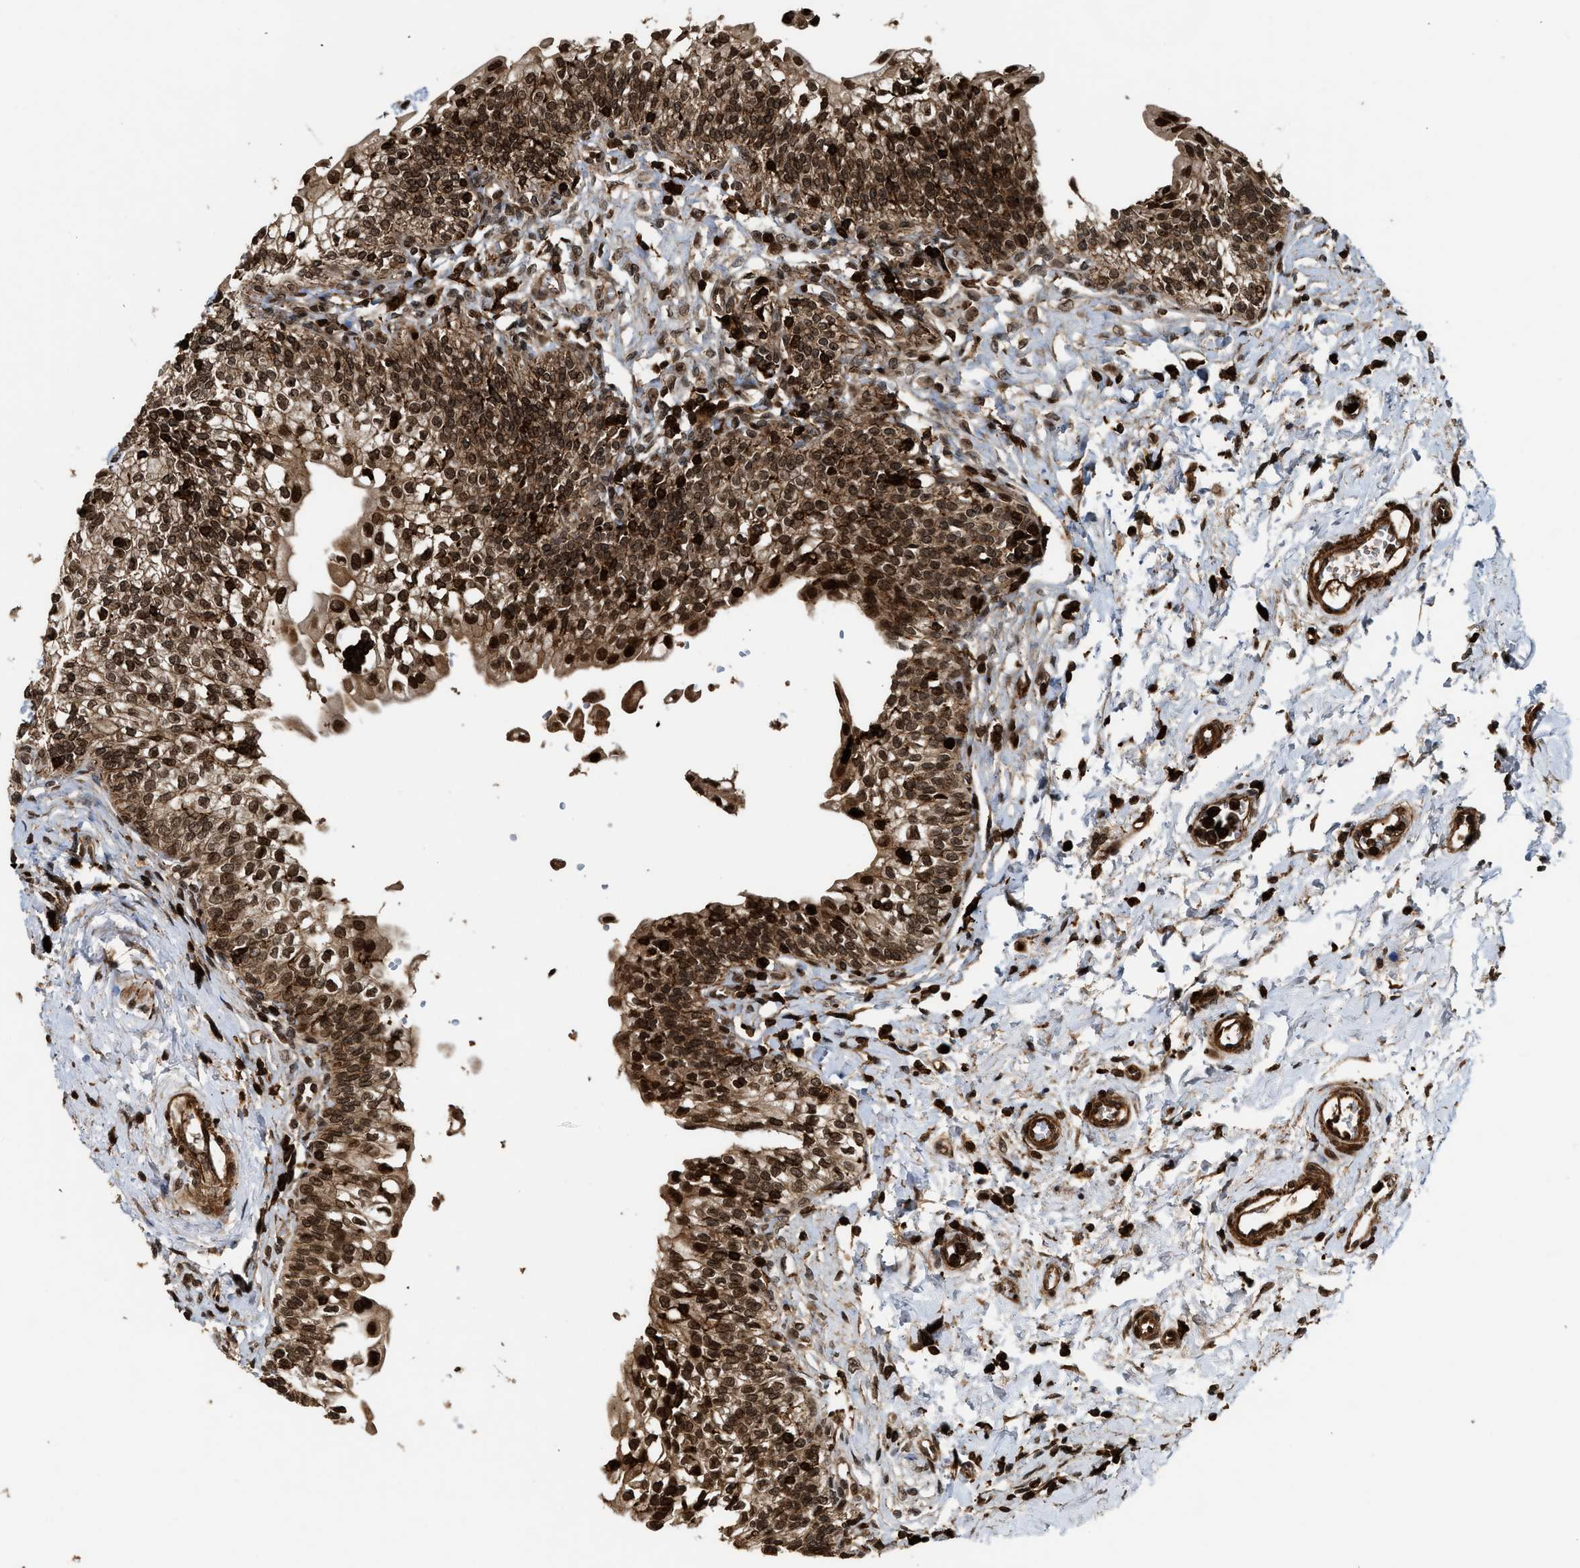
{"staining": {"intensity": "strong", "quantity": ">75%", "location": "cytoplasmic/membranous,nuclear"}, "tissue": "urinary bladder", "cell_type": "Urothelial cells", "image_type": "normal", "snomed": [{"axis": "morphology", "description": "Normal tissue, NOS"}, {"axis": "topography", "description": "Urinary bladder"}], "caption": "Immunohistochemistry image of normal human urinary bladder stained for a protein (brown), which displays high levels of strong cytoplasmic/membranous,nuclear staining in approximately >75% of urothelial cells.", "gene": "MDM2", "patient": {"sex": "male", "age": 55}}